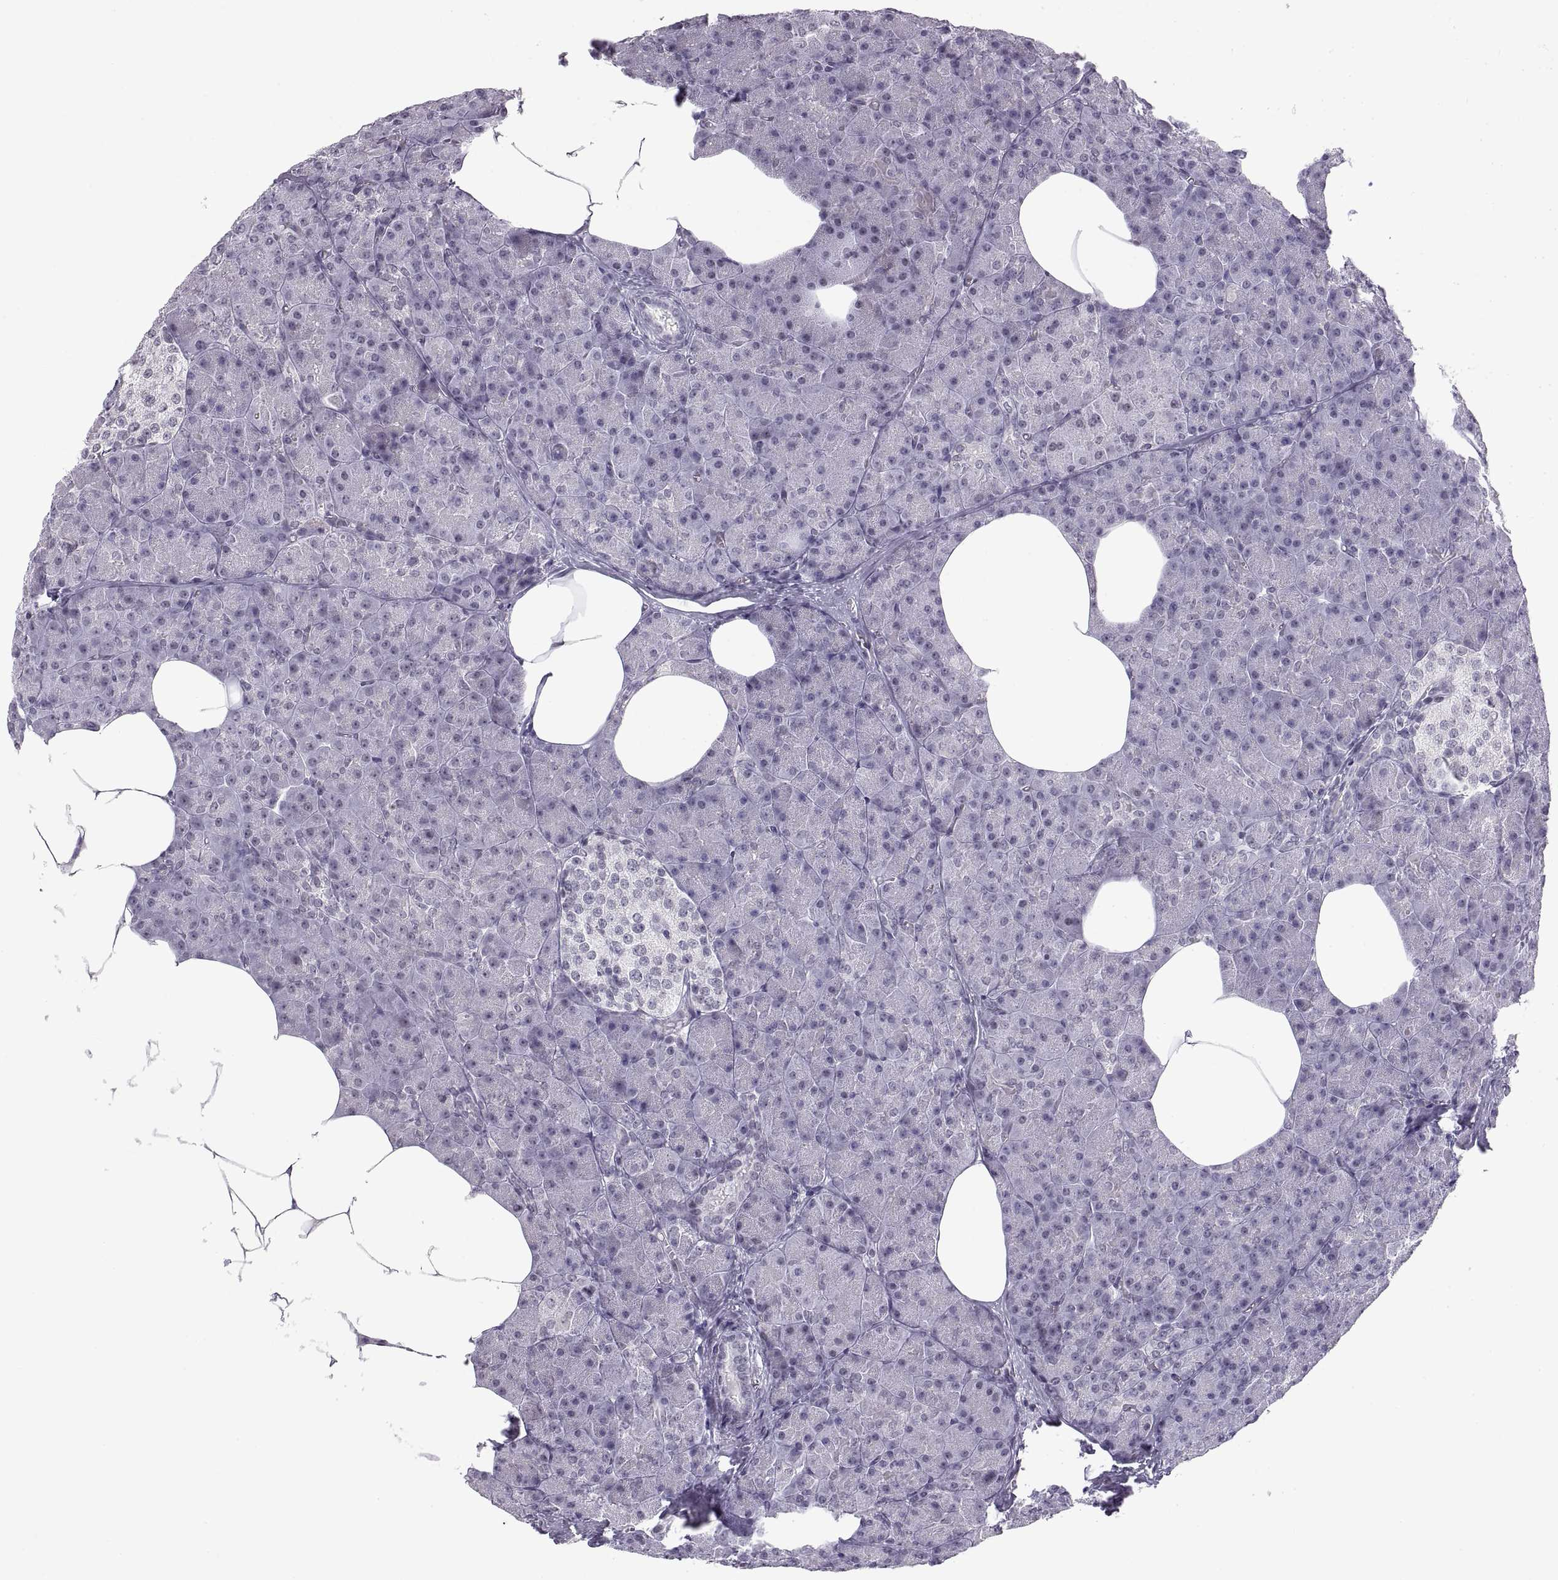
{"staining": {"intensity": "negative", "quantity": "none", "location": "none"}, "tissue": "pancreas", "cell_type": "Exocrine glandular cells", "image_type": "normal", "snomed": [{"axis": "morphology", "description": "Normal tissue, NOS"}, {"axis": "topography", "description": "Pancreas"}], "caption": "Protein analysis of unremarkable pancreas demonstrates no significant positivity in exocrine glandular cells.", "gene": "NANOS3", "patient": {"sex": "female", "age": 45}}